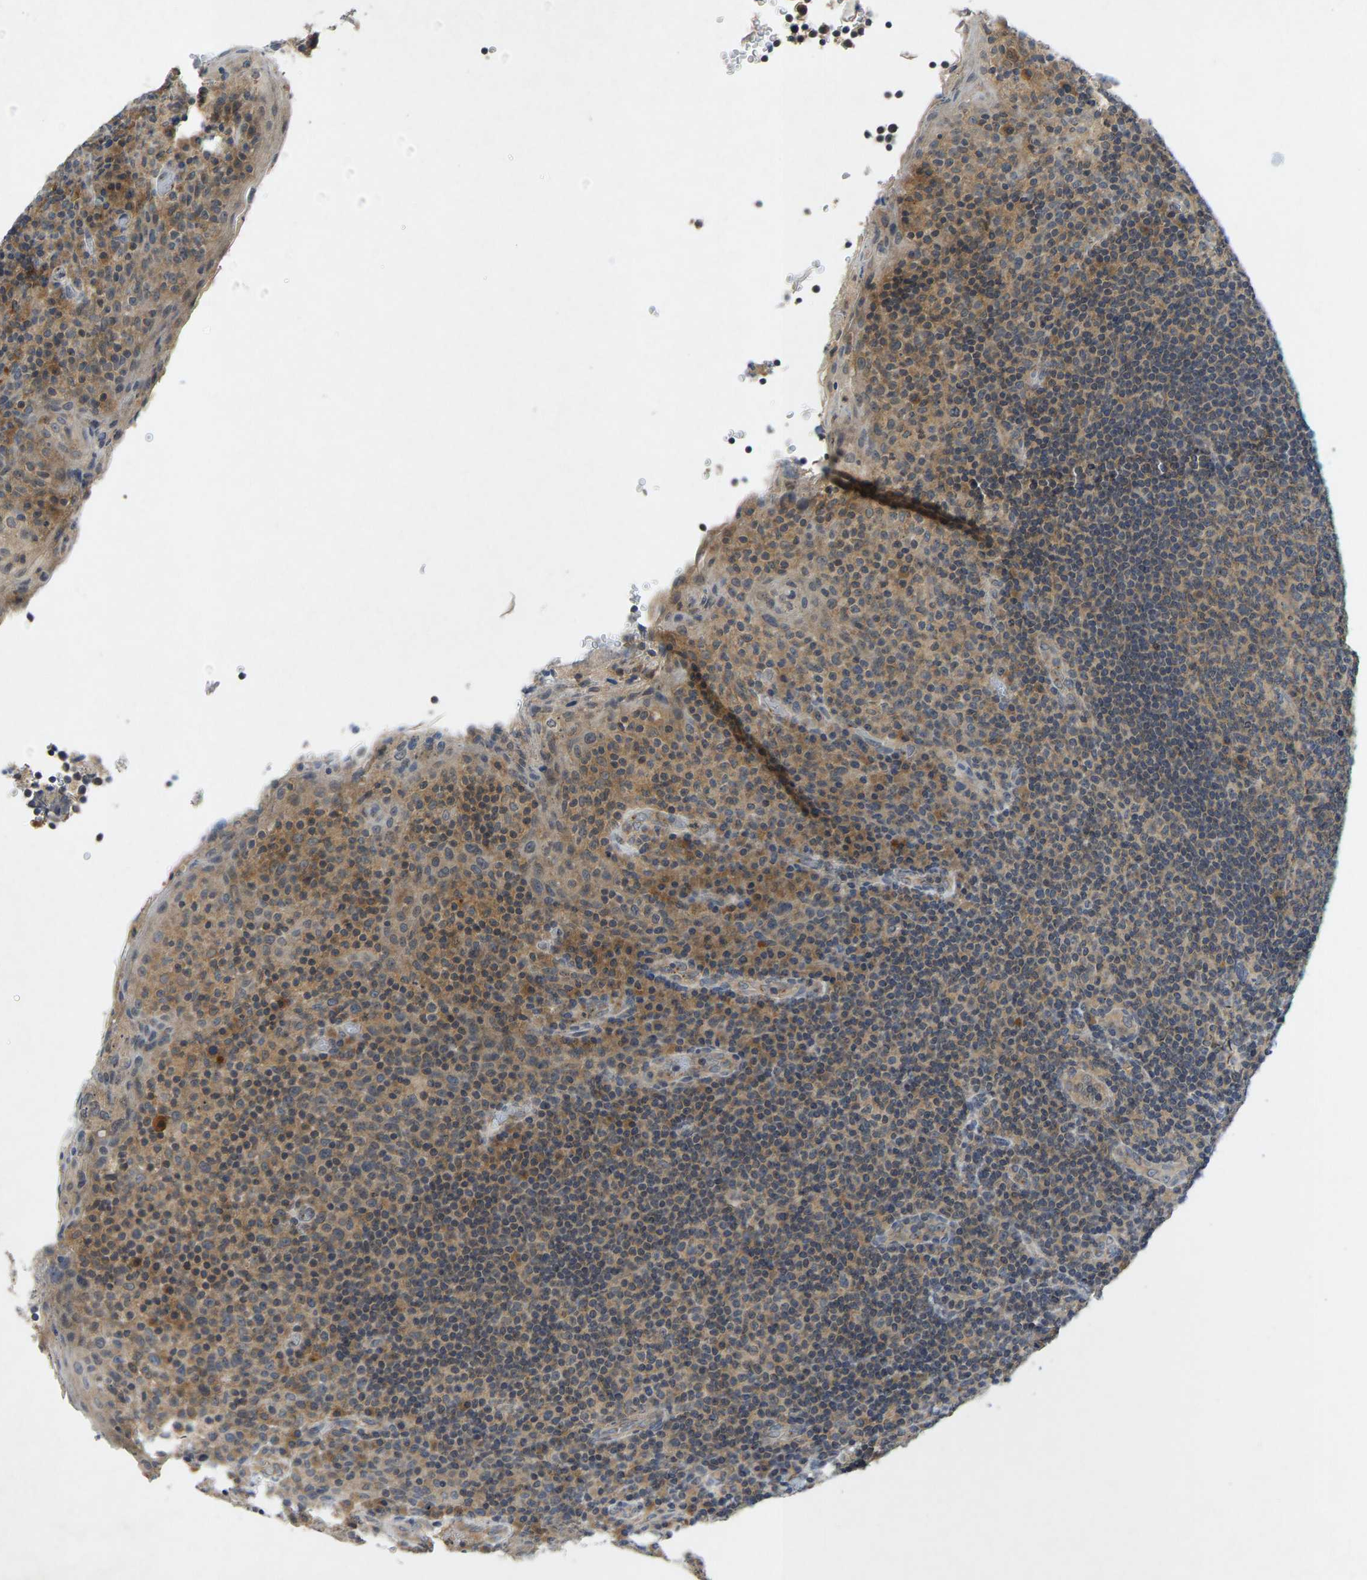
{"staining": {"intensity": "moderate", "quantity": ">75%", "location": "cytoplasmic/membranous"}, "tissue": "tonsil", "cell_type": "Germinal center cells", "image_type": "normal", "snomed": [{"axis": "morphology", "description": "Normal tissue, NOS"}, {"axis": "topography", "description": "Tonsil"}], "caption": "A brown stain shows moderate cytoplasmic/membranous positivity of a protein in germinal center cells of normal human tonsil. The staining was performed using DAB to visualize the protein expression in brown, while the nuclei were stained in blue with hematoxylin (Magnification: 20x).", "gene": "PDE7A", "patient": {"sex": "male", "age": 17}}